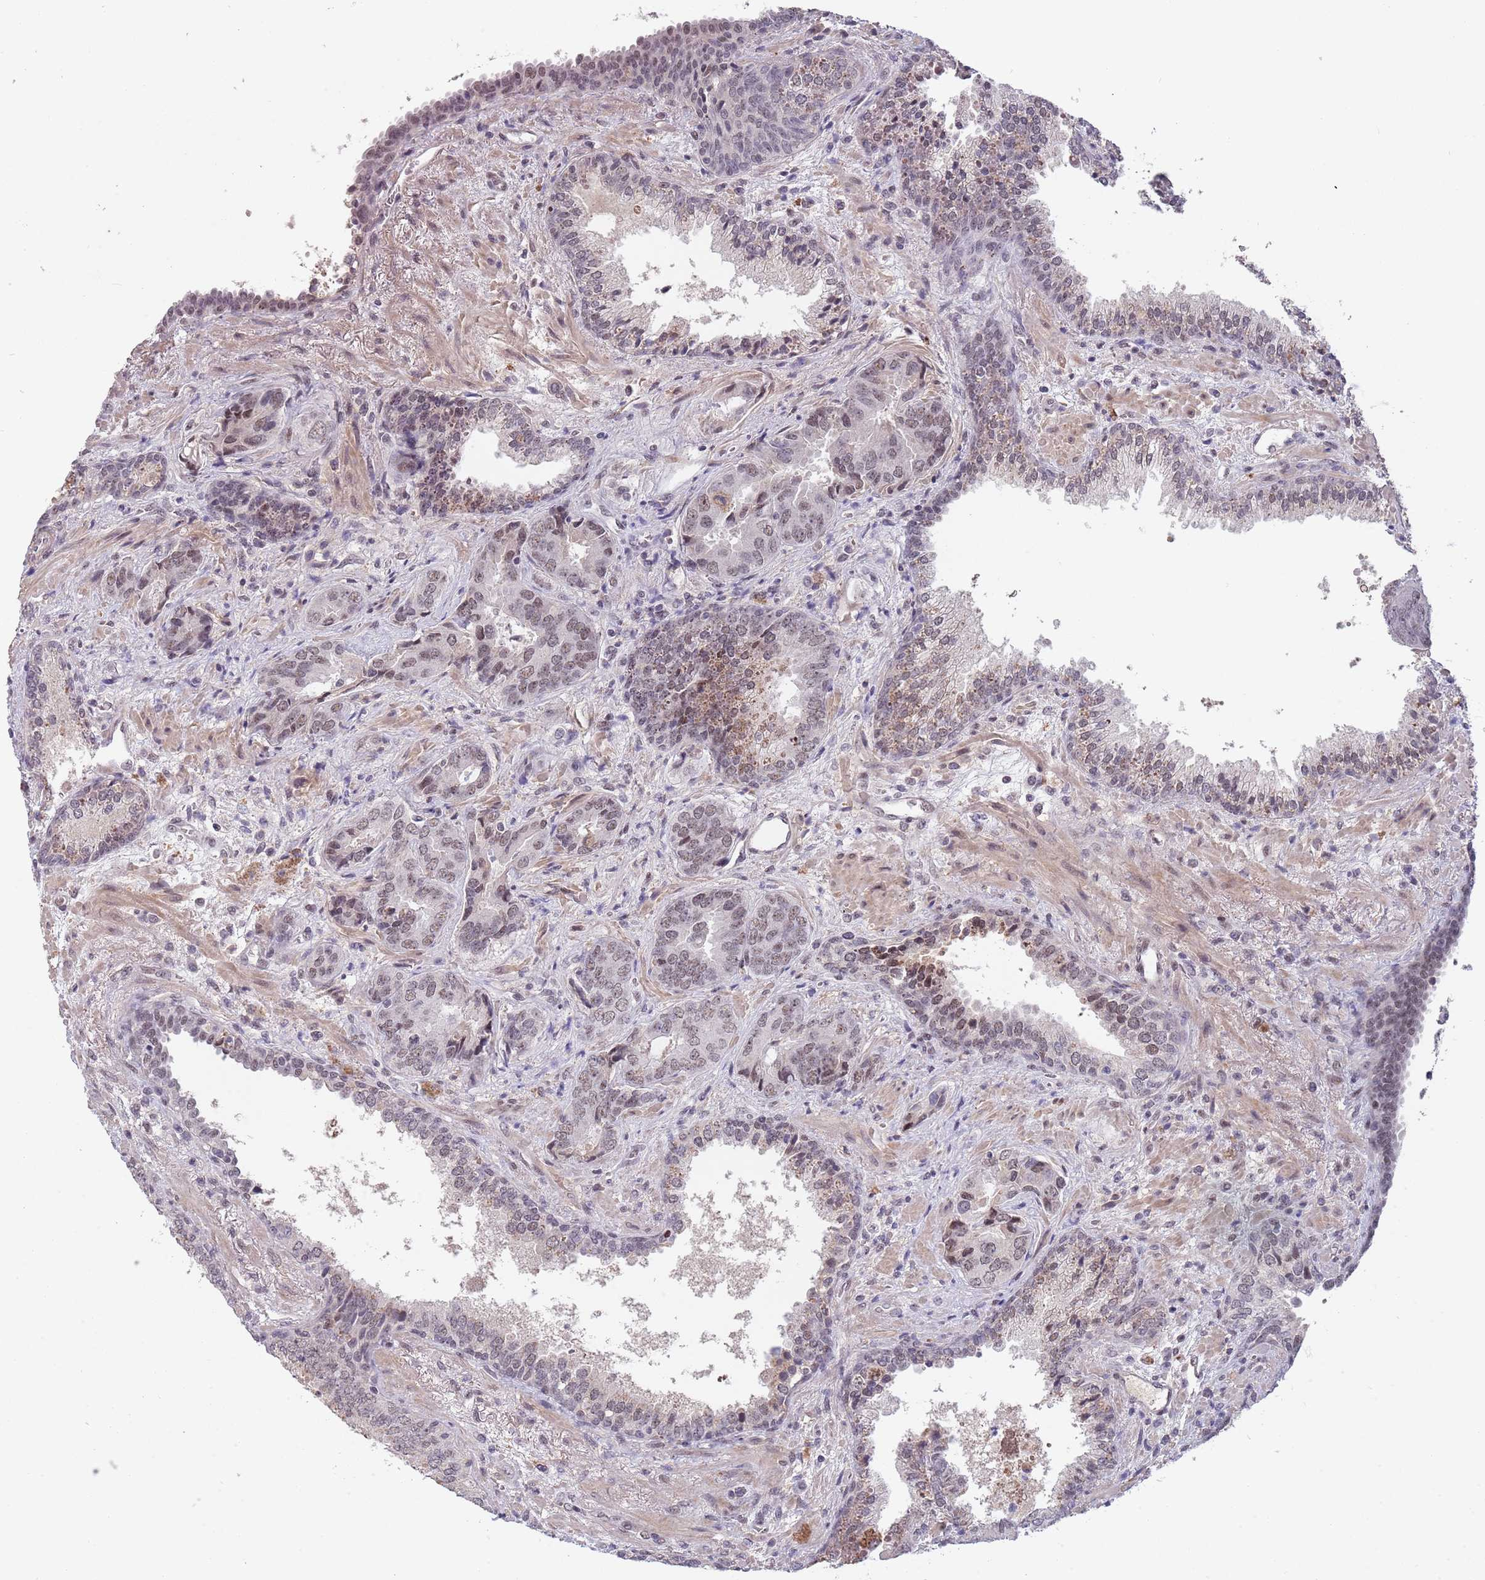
{"staining": {"intensity": "weak", "quantity": ">75%", "location": "nuclear"}, "tissue": "prostate cancer", "cell_type": "Tumor cells", "image_type": "cancer", "snomed": [{"axis": "morphology", "description": "Adenocarcinoma, High grade"}, {"axis": "topography", "description": "Prostate"}], "caption": "Prostate cancer stained with DAB (3,3'-diaminobenzidine) immunohistochemistry reveals low levels of weak nuclear staining in approximately >75% of tumor cells.", "gene": "CIZ1", "patient": {"sex": "male", "age": 71}}